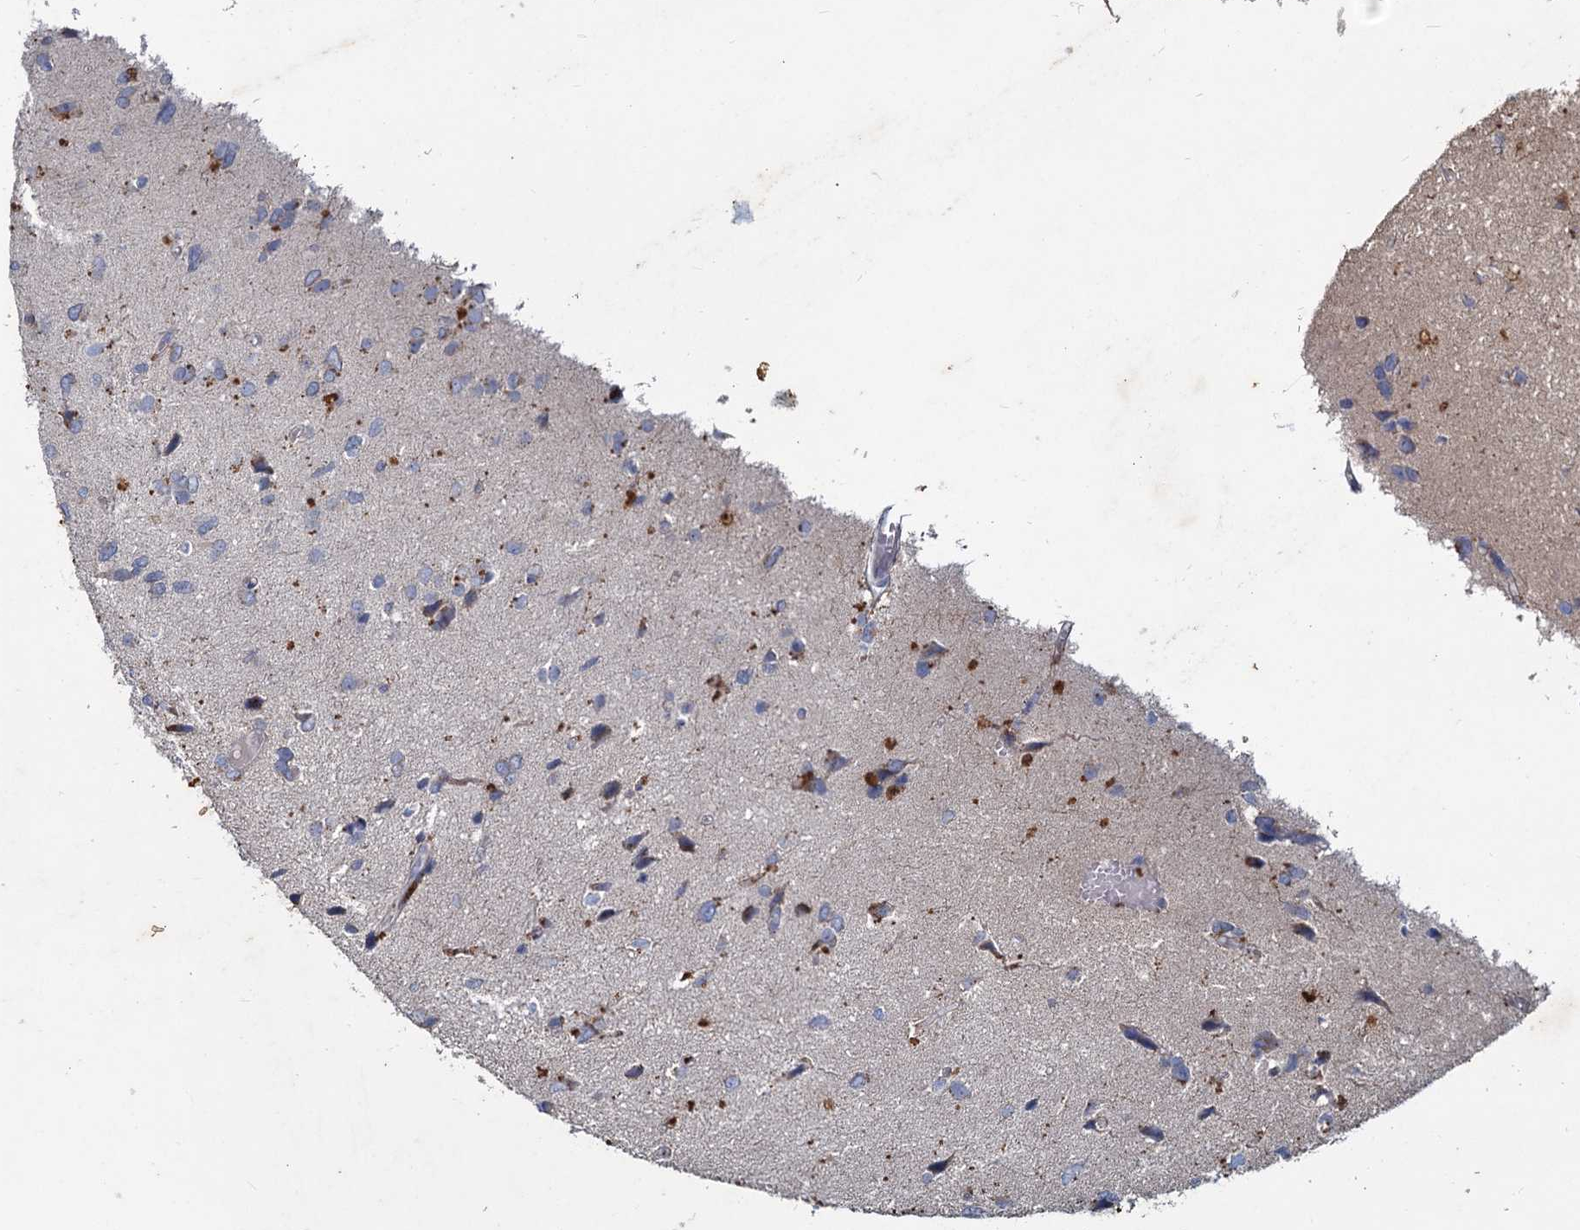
{"staining": {"intensity": "negative", "quantity": "none", "location": "none"}, "tissue": "glioma", "cell_type": "Tumor cells", "image_type": "cancer", "snomed": [{"axis": "morphology", "description": "Glioma, malignant, High grade"}, {"axis": "topography", "description": "Brain"}], "caption": "The IHC histopathology image has no significant positivity in tumor cells of glioma tissue.", "gene": "TMX2", "patient": {"sex": "female", "age": 59}}